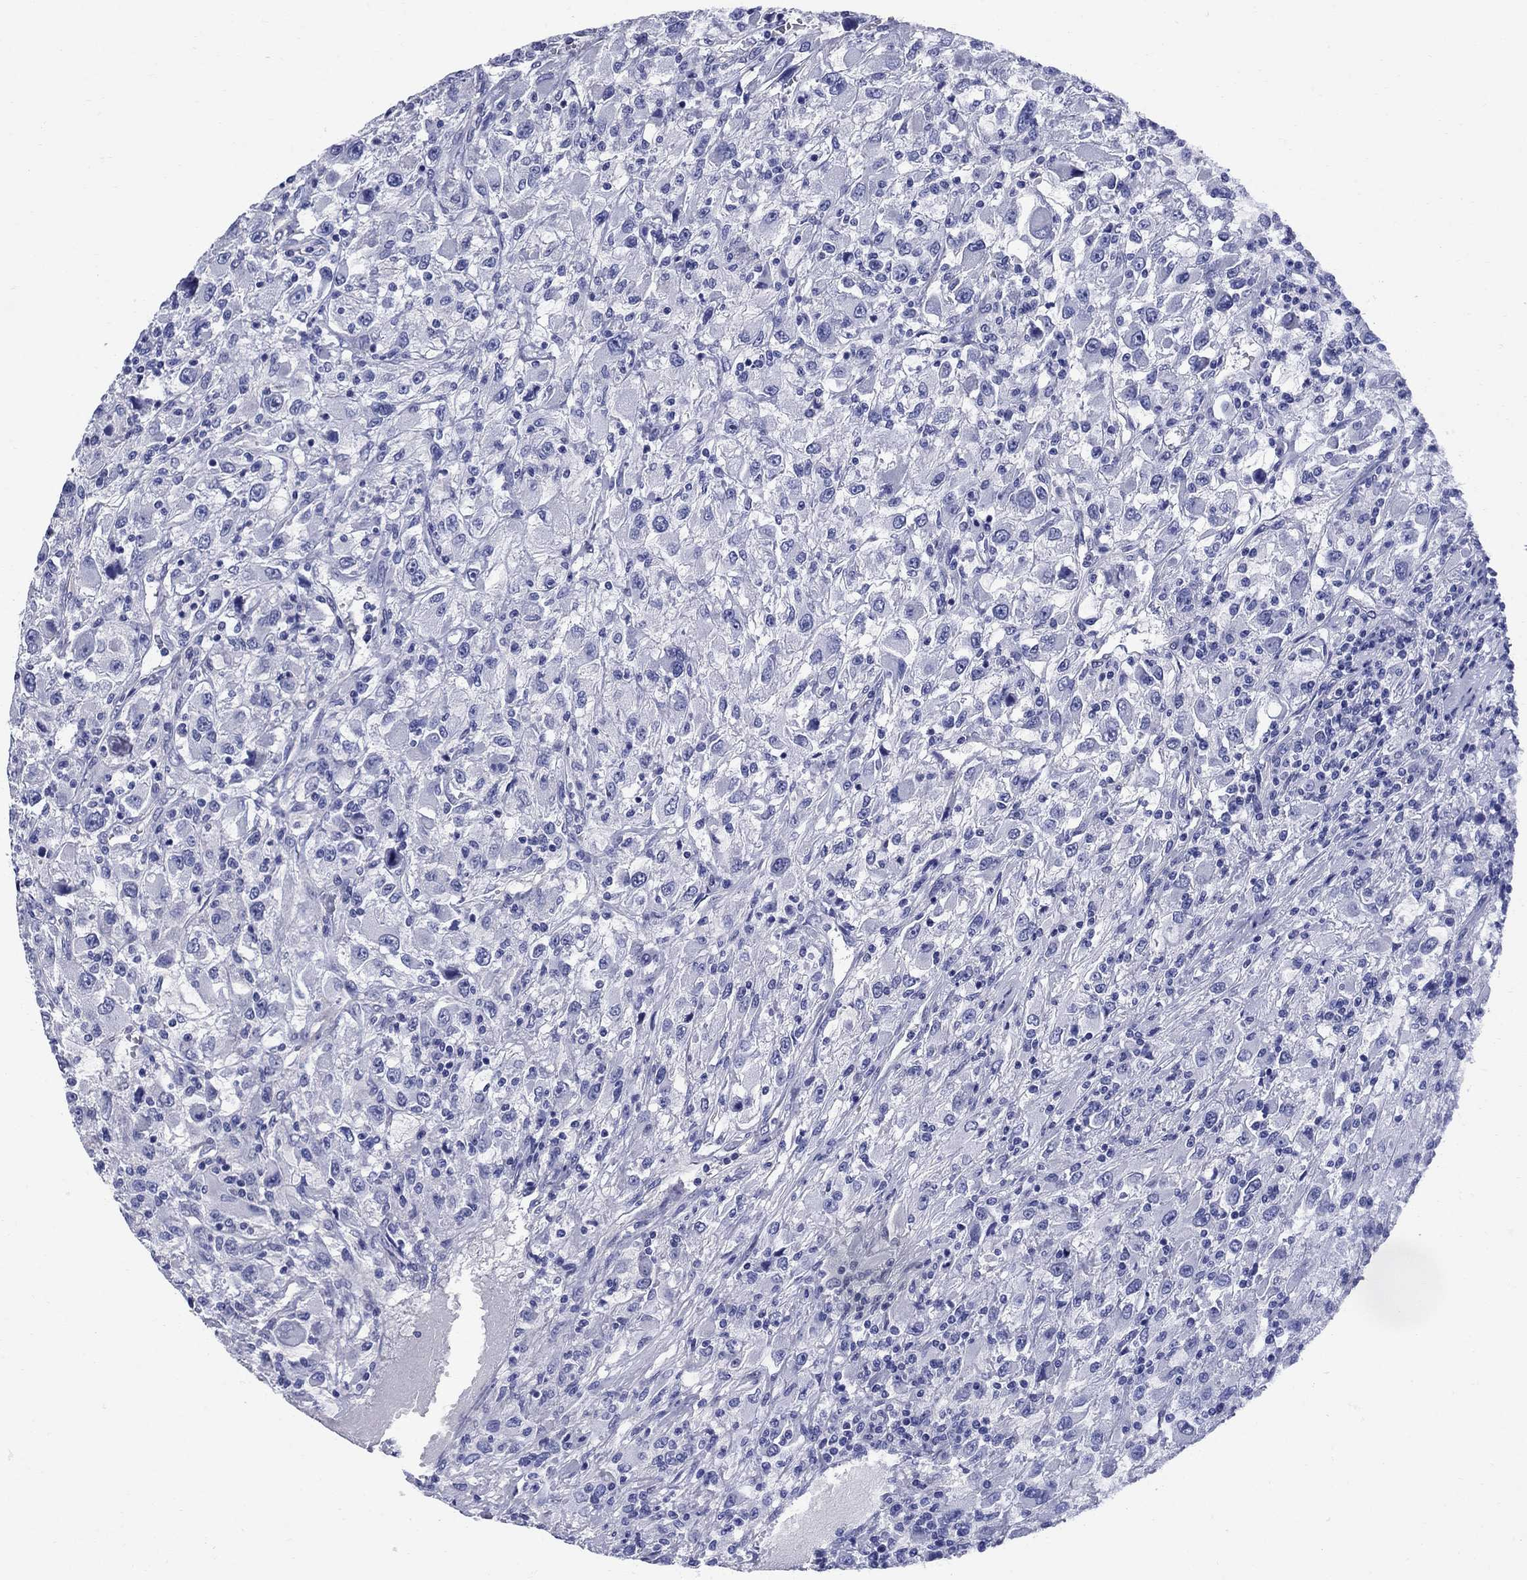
{"staining": {"intensity": "negative", "quantity": "none", "location": "none"}, "tissue": "renal cancer", "cell_type": "Tumor cells", "image_type": "cancer", "snomed": [{"axis": "morphology", "description": "Adenocarcinoma, NOS"}, {"axis": "topography", "description": "Kidney"}], "caption": "DAB (3,3'-diaminobenzidine) immunohistochemical staining of human adenocarcinoma (renal) displays no significant staining in tumor cells. The staining was performed using DAB to visualize the protein expression in brown, while the nuclei were stained in blue with hematoxylin (Magnification: 20x).", "gene": "SMCP", "patient": {"sex": "female", "age": 67}}